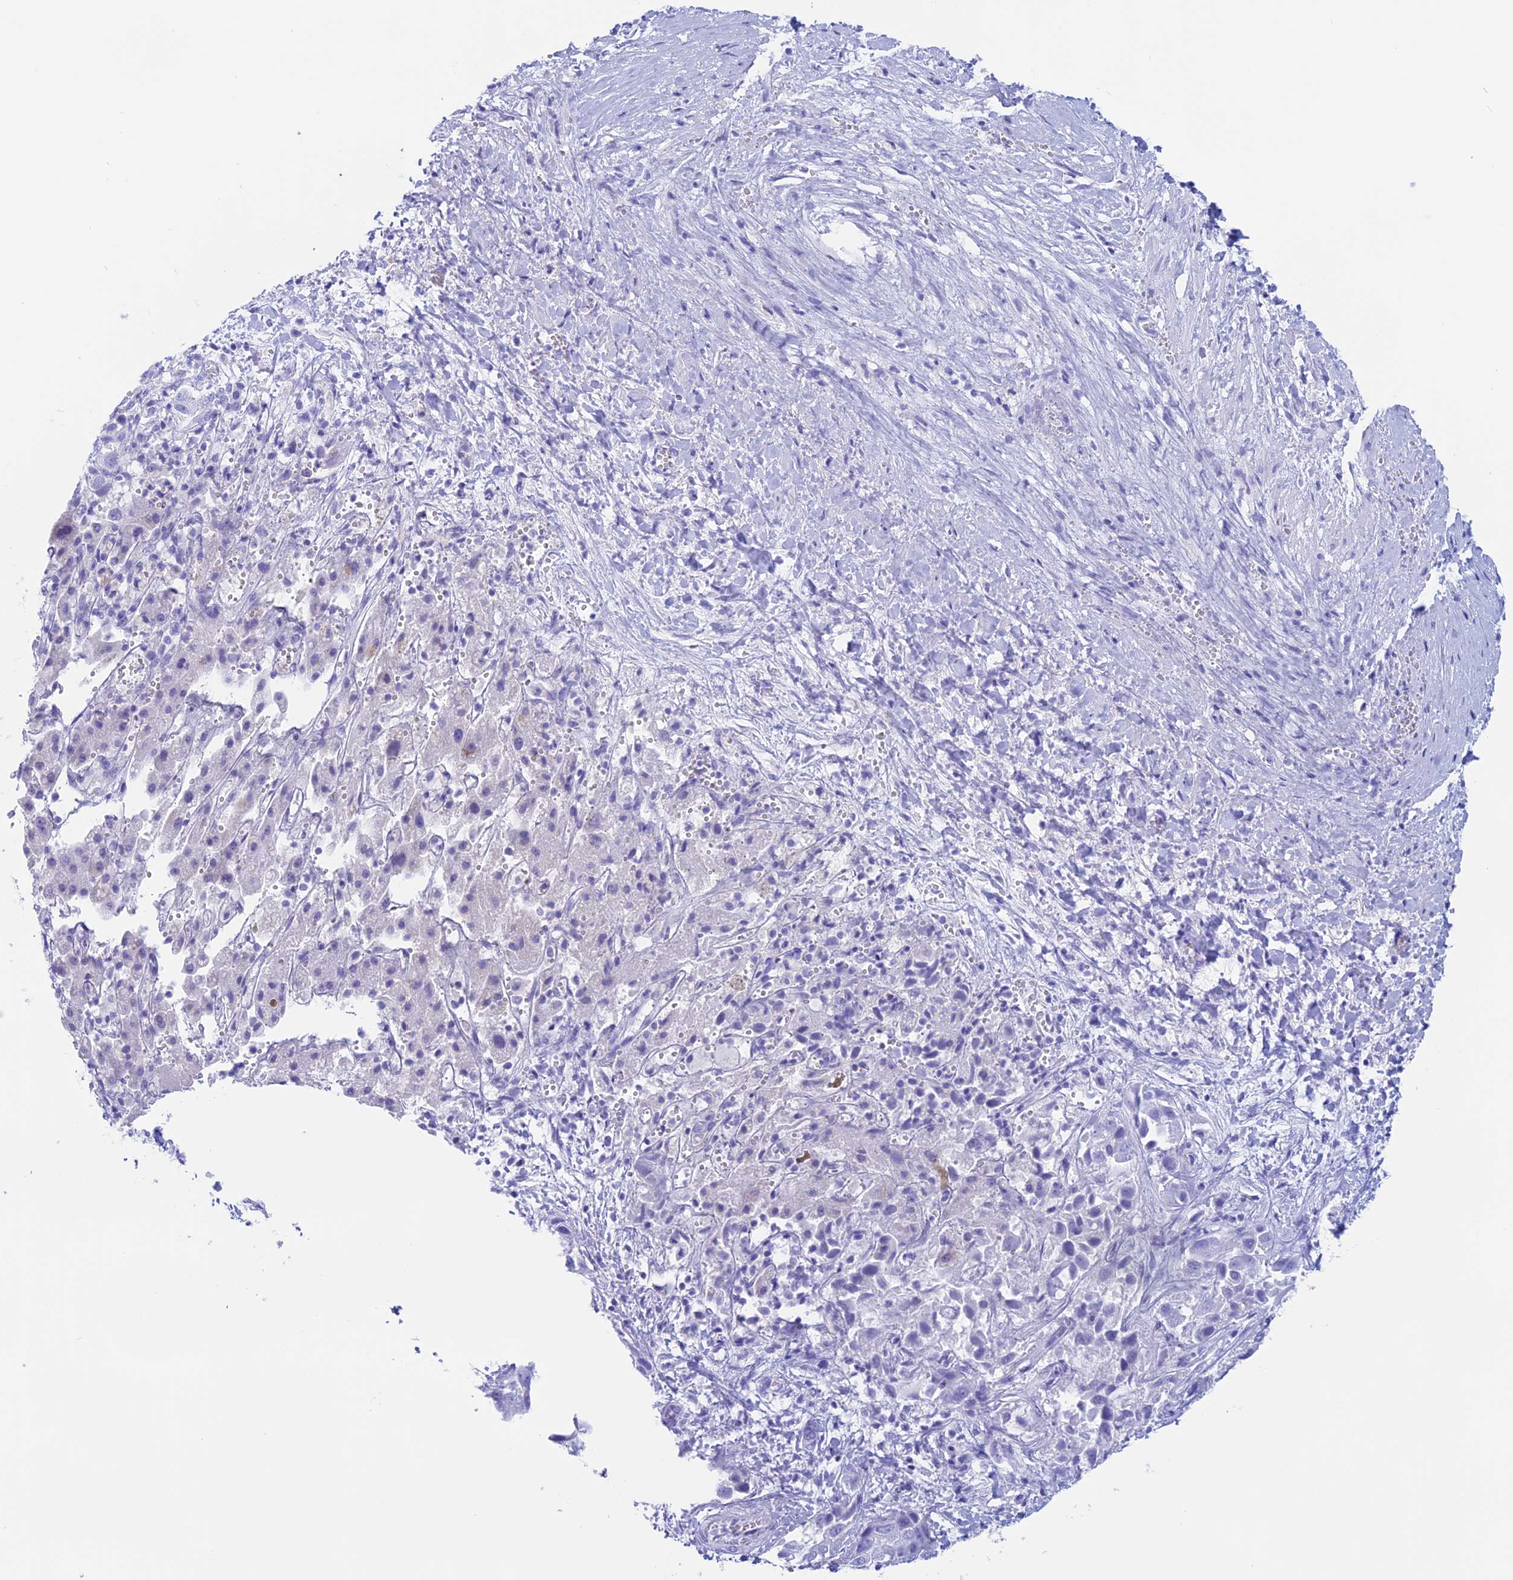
{"staining": {"intensity": "negative", "quantity": "none", "location": "none"}, "tissue": "liver cancer", "cell_type": "Tumor cells", "image_type": "cancer", "snomed": [{"axis": "morphology", "description": "Cholangiocarcinoma"}, {"axis": "topography", "description": "Liver"}], "caption": "The immunohistochemistry histopathology image has no significant positivity in tumor cells of liver cholangiocarcinoma tissue. (Brightfield microscopy of DAB IHC at high magnification).", "gene": "RP1", "patient": {"sex": "female", "age": 52}}